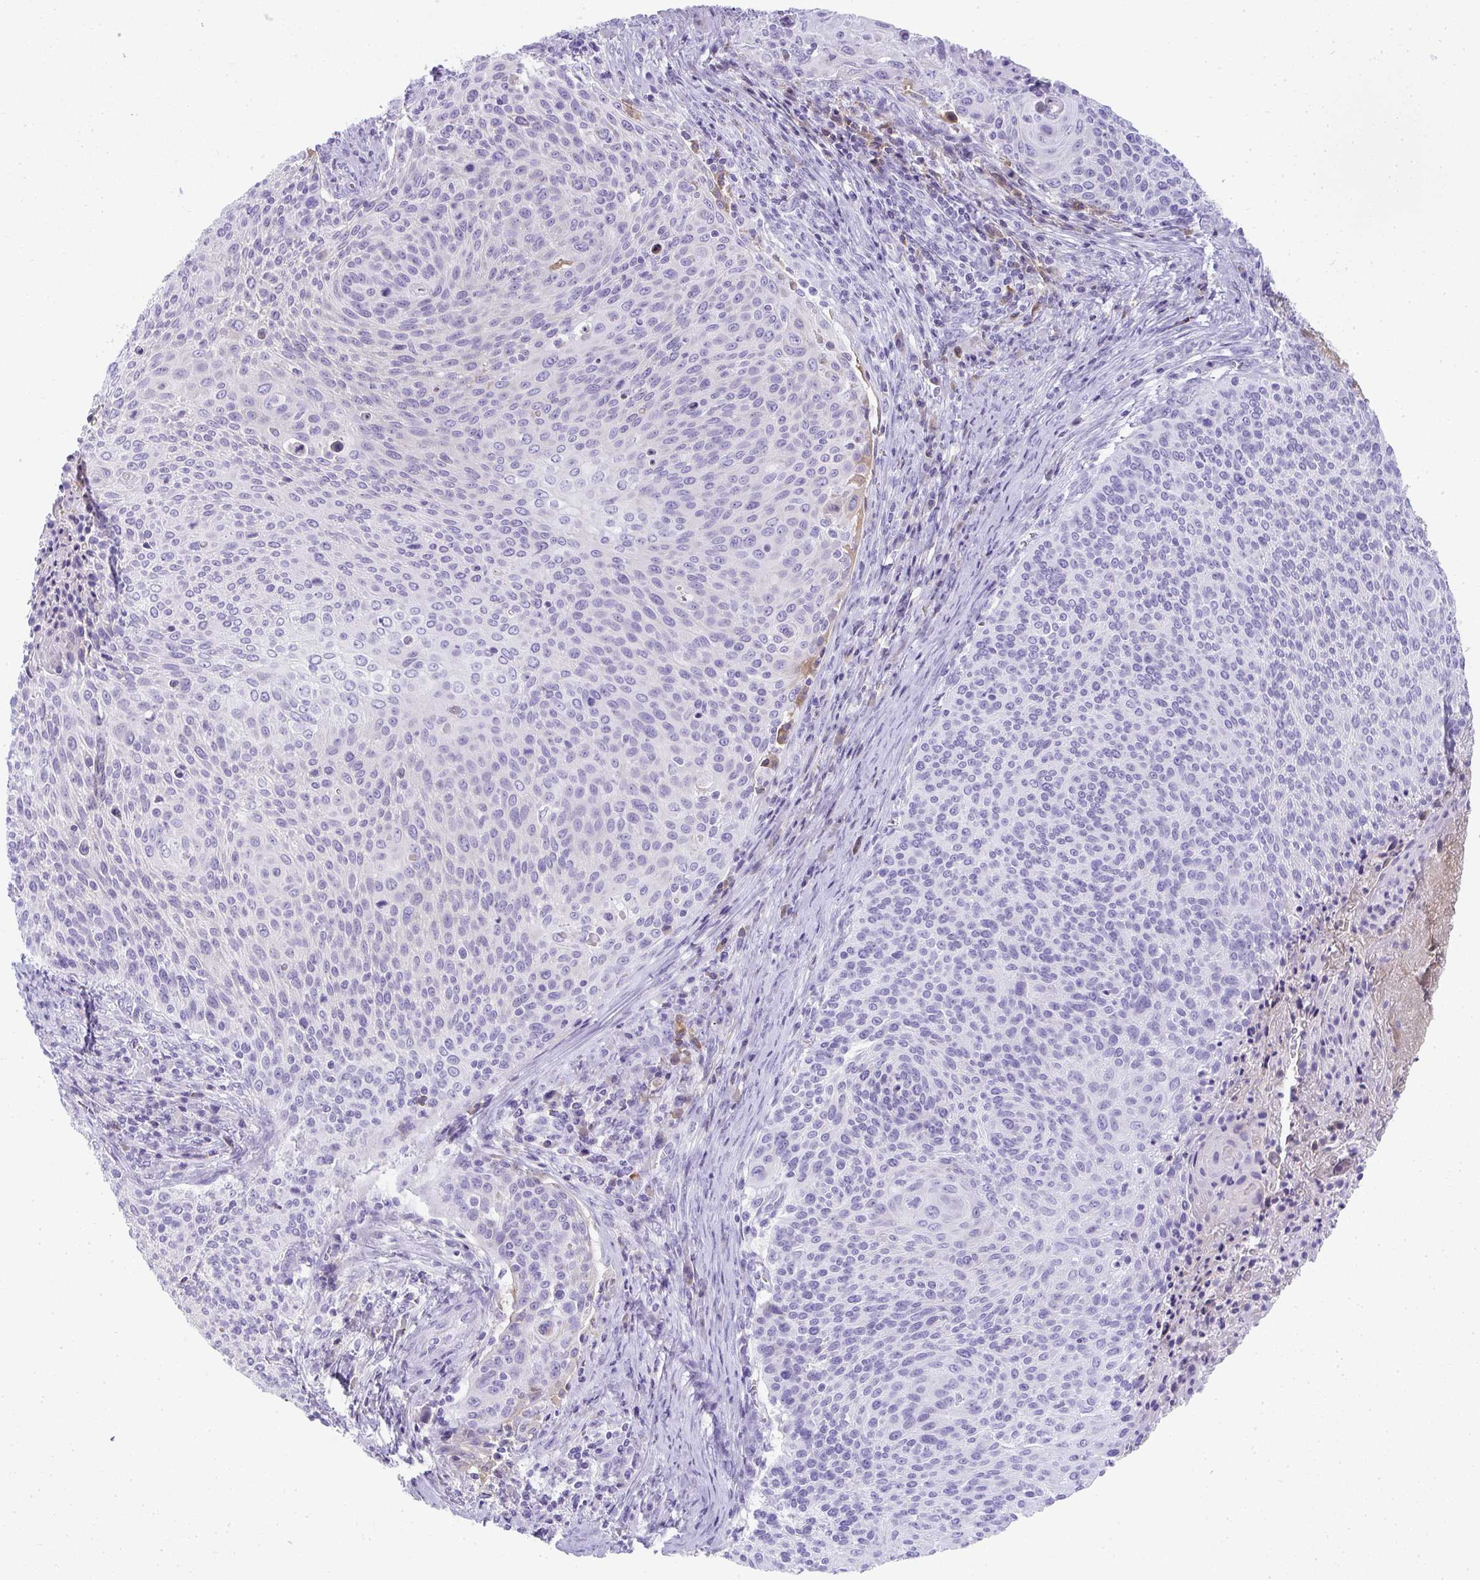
{"staining": {"intensity": "negative", "quantity": "none", "location": "none"}, "tissue": "cervical cancer", "cell_type": "Tumor cells", "image_type": "cancer", "snomed": [{"axis": "morphology", "description": "Squamous cell carcinoma, NOS"}, {"axis": "topography", "description": "Cervix"}], "caption": "A photomicrograph of cervical squamous cell carcinoma stained for a protein reveals no brown staining in tumor cells.", "gene": "ZSWIM3", "patient": {"sex": "female", "age": 31}}